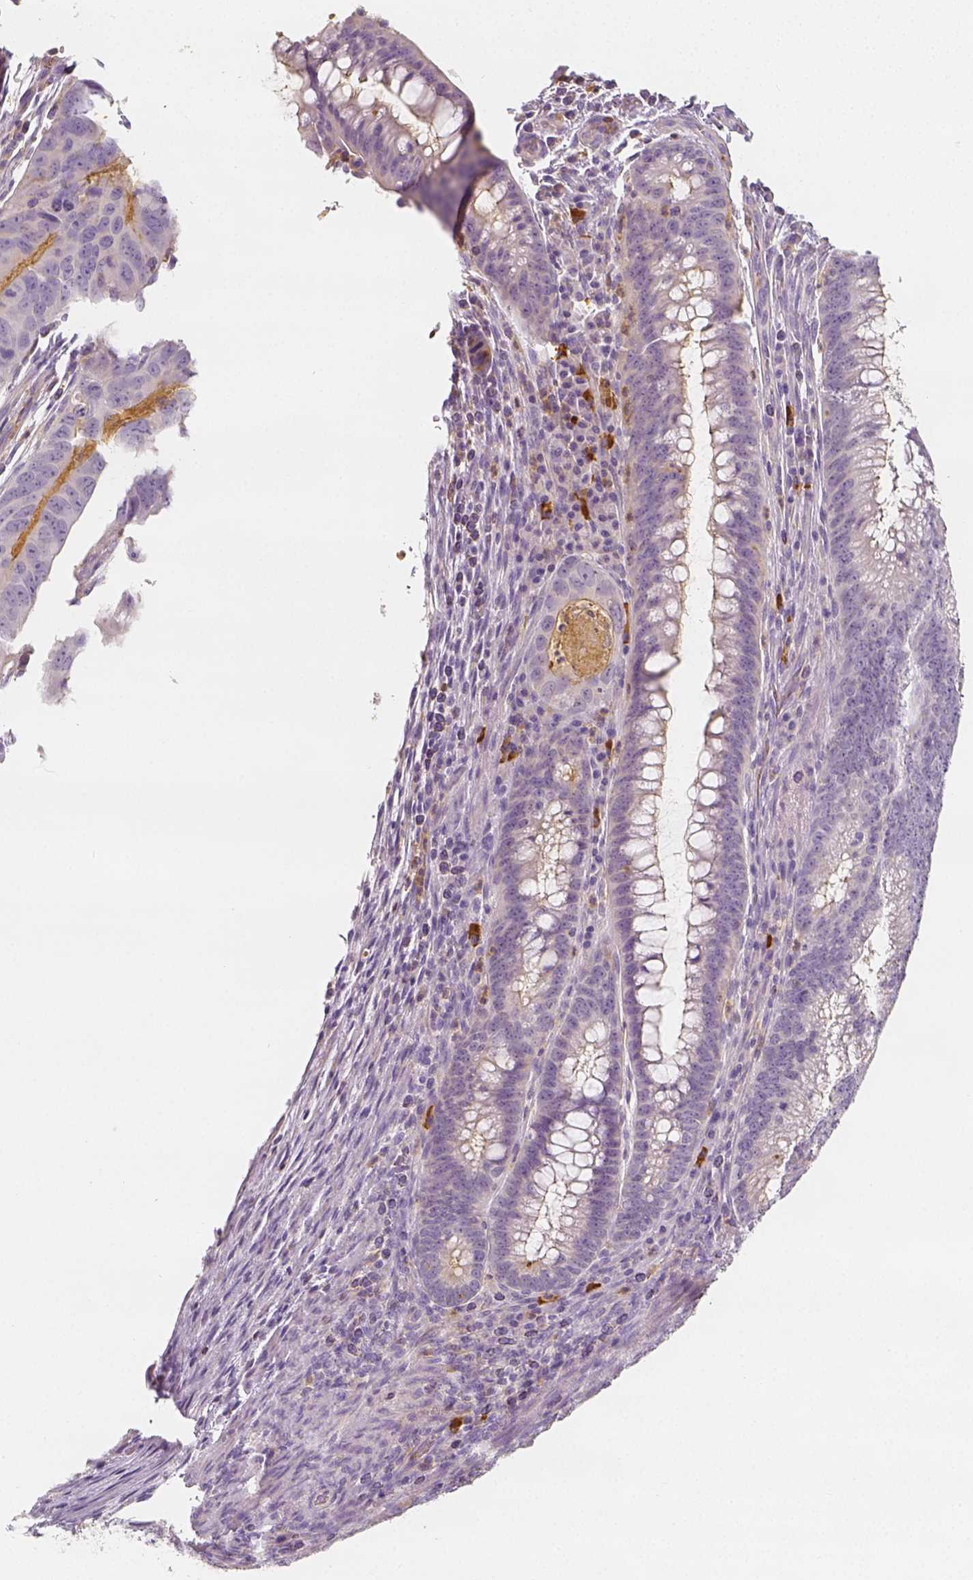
{"staining": {"intensity": "negative", "quantity": "none", "location": "none"}, "tissue": "colorectal cancer", "cell_type": "Tumor cells", "image_type": "cancer", "snomed": [{"axis": "morphology", "description": "Adenocarcinoma, NOS"}, {"axis": "topography", "description": "Colon"}], "caption": "Human colorectal cancer (adenocarcinoma) stained for a protein using immunohistochemistry exhibits no expression in tumor cells.", "gene": "PTPRJ", "patient": {"sex": "male", "age": 79}}